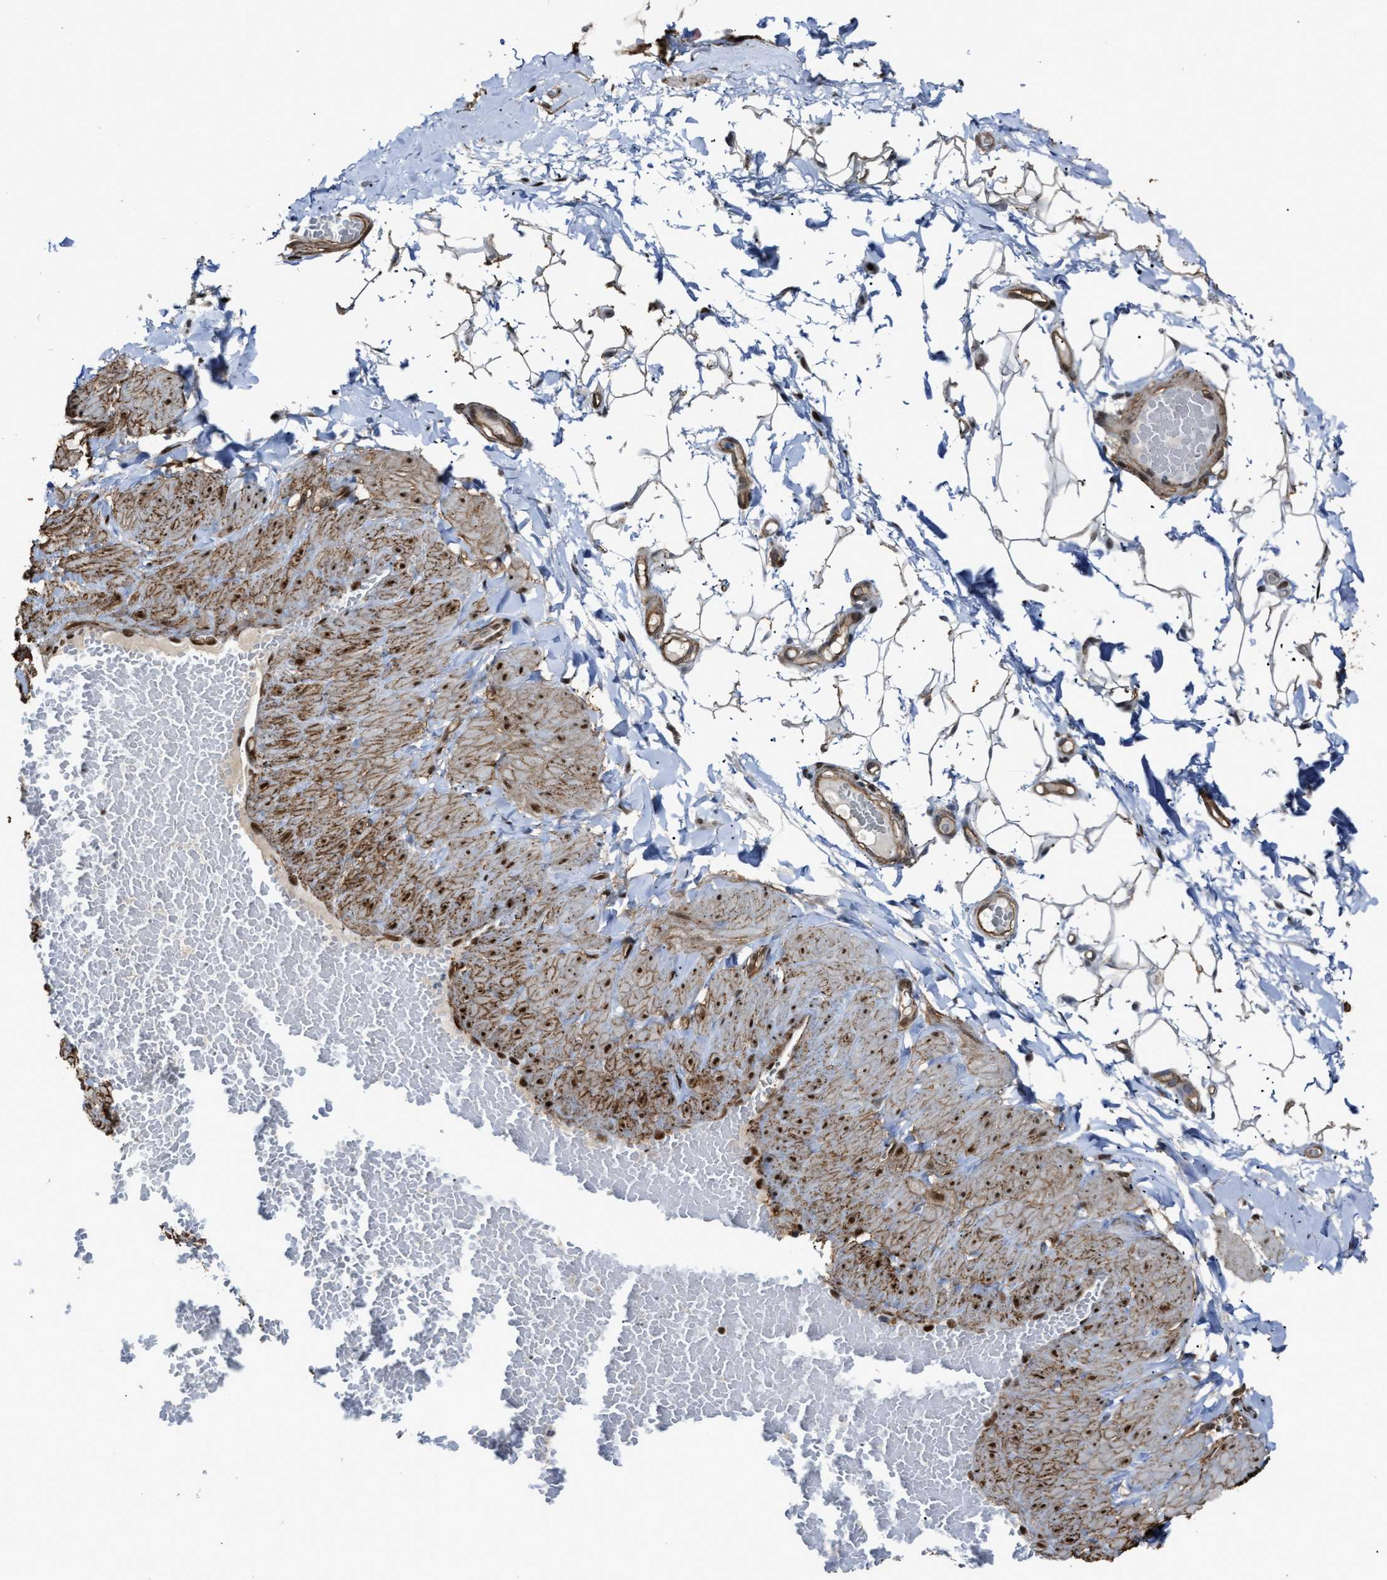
{"staining": {"intensity": "strong", "quantity": ">75%", "location": "cytoplasmic/membranous"}, "tissue": "adipose tissue", "cell_type": "Adipocytes", "image_type": "normal", "snomed": [{"axis": "morphology", "description": "Normal tissue, NOS"}, {"axis": "topography", "description": "Adipose tissue"}, {"axis": "topography", "description": "Vascular tissue"}, {"axis": "topography", "description": "Peripheral nerve tissue"}], "caption": "Adipocytes reveal high levels of strong cytoplasmic/membranous expression in approximately >75% of cells in normal adipose tissue. The staining is performed using DAB brown chromogen to label protein expression. The nuclei are counter-stained blue using hematoxylin.", "gene": "DDX5", "patient": {"sex": "male", "age": 25}}